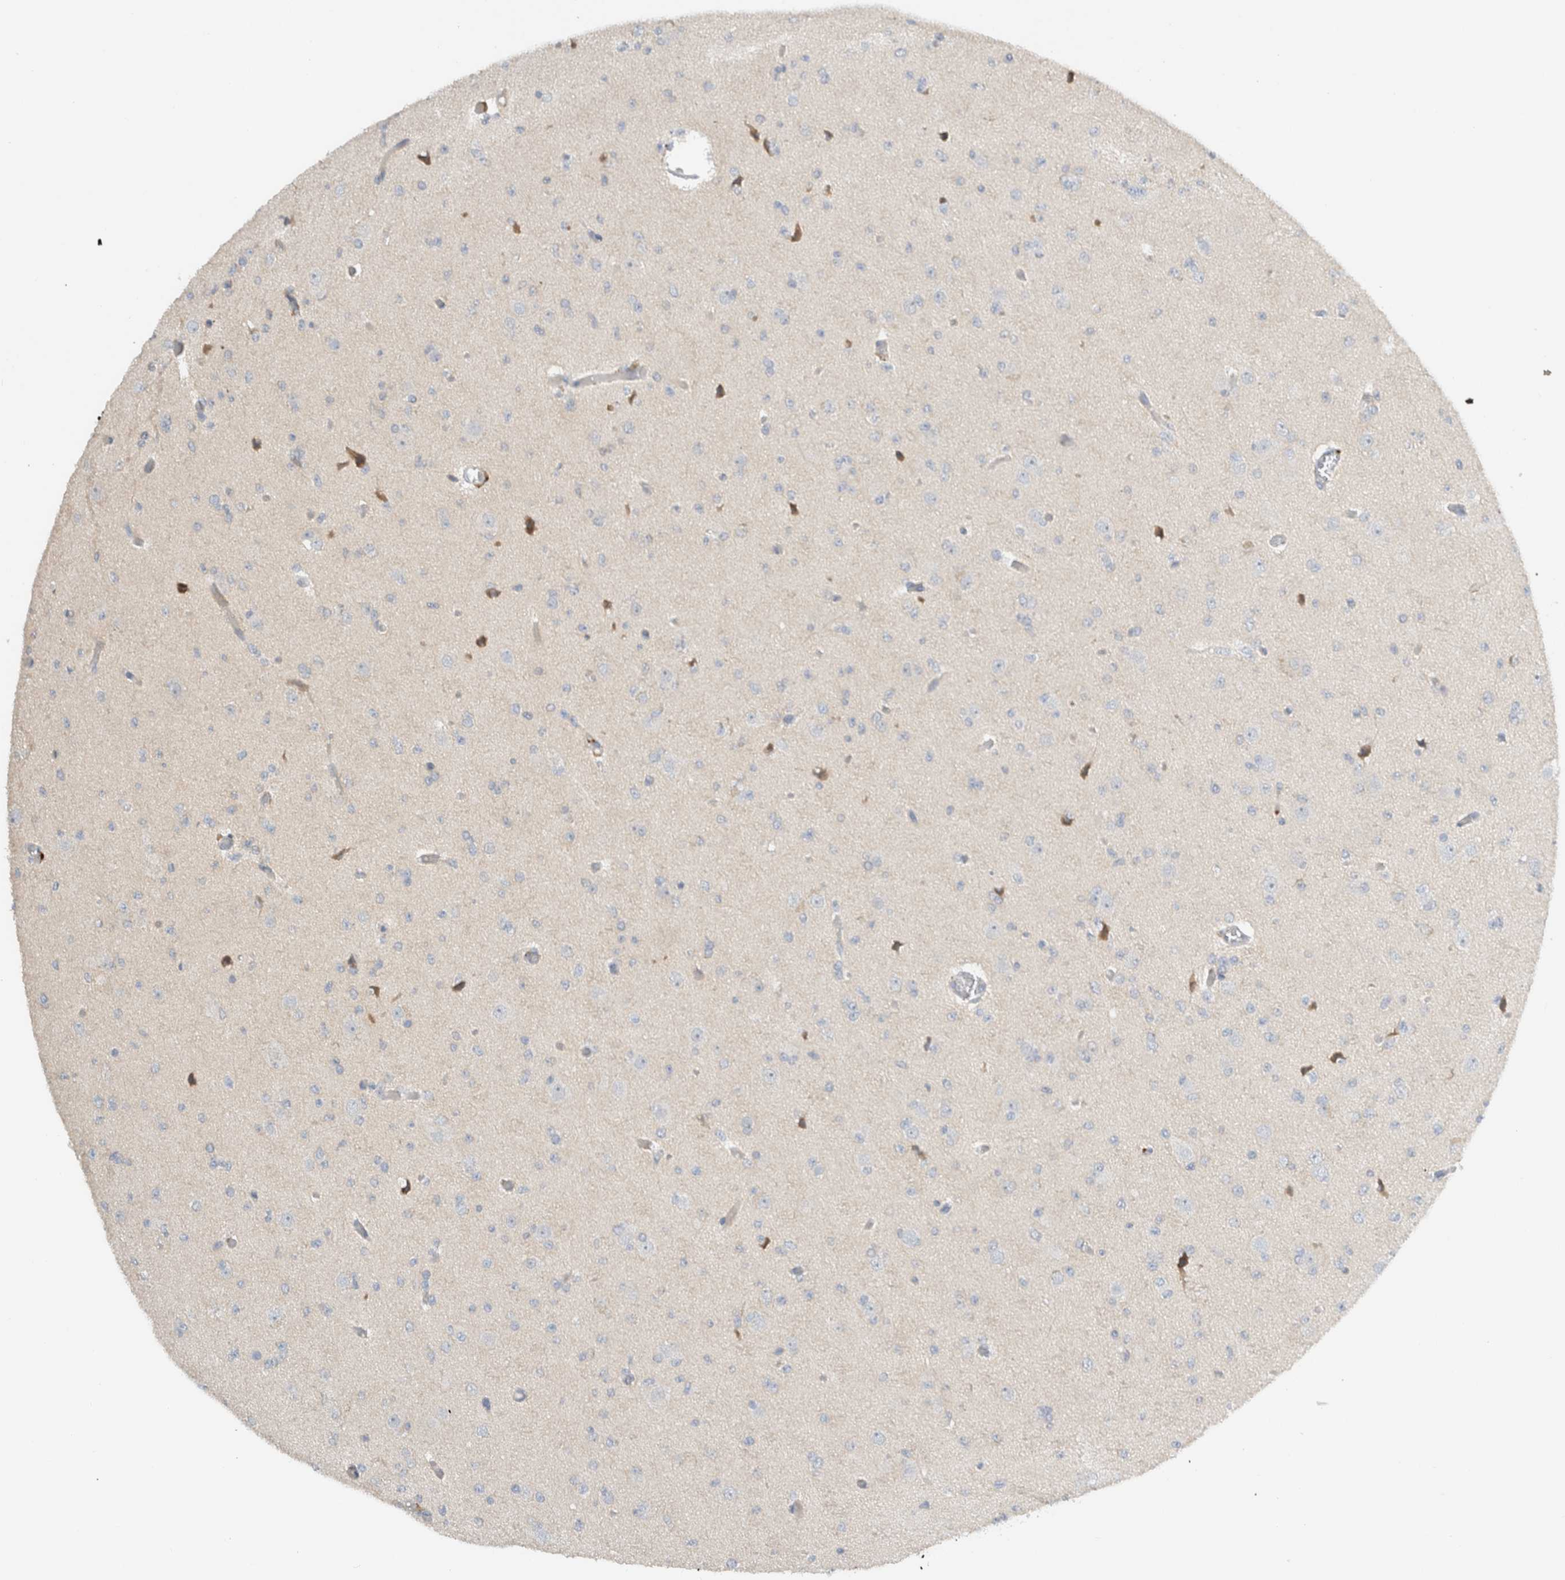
{"staining": {"intensity": "negative", "quantity": "none", "location": "none"}, "tissue": "glioma", "cell_type": "Tumor cells", "image_type": "cancer", "snomed": [{"axis": "morphology", "description": "Glioma, malignant, Low grade"}, {"axis": "topography", "description": "Brain"}], "caption": "Immunohistochemical staining of glioma shows no significant expression in tumor cells.", "gene": "ERCC6L2", "patient": {"sex": "female", "age": 22}}